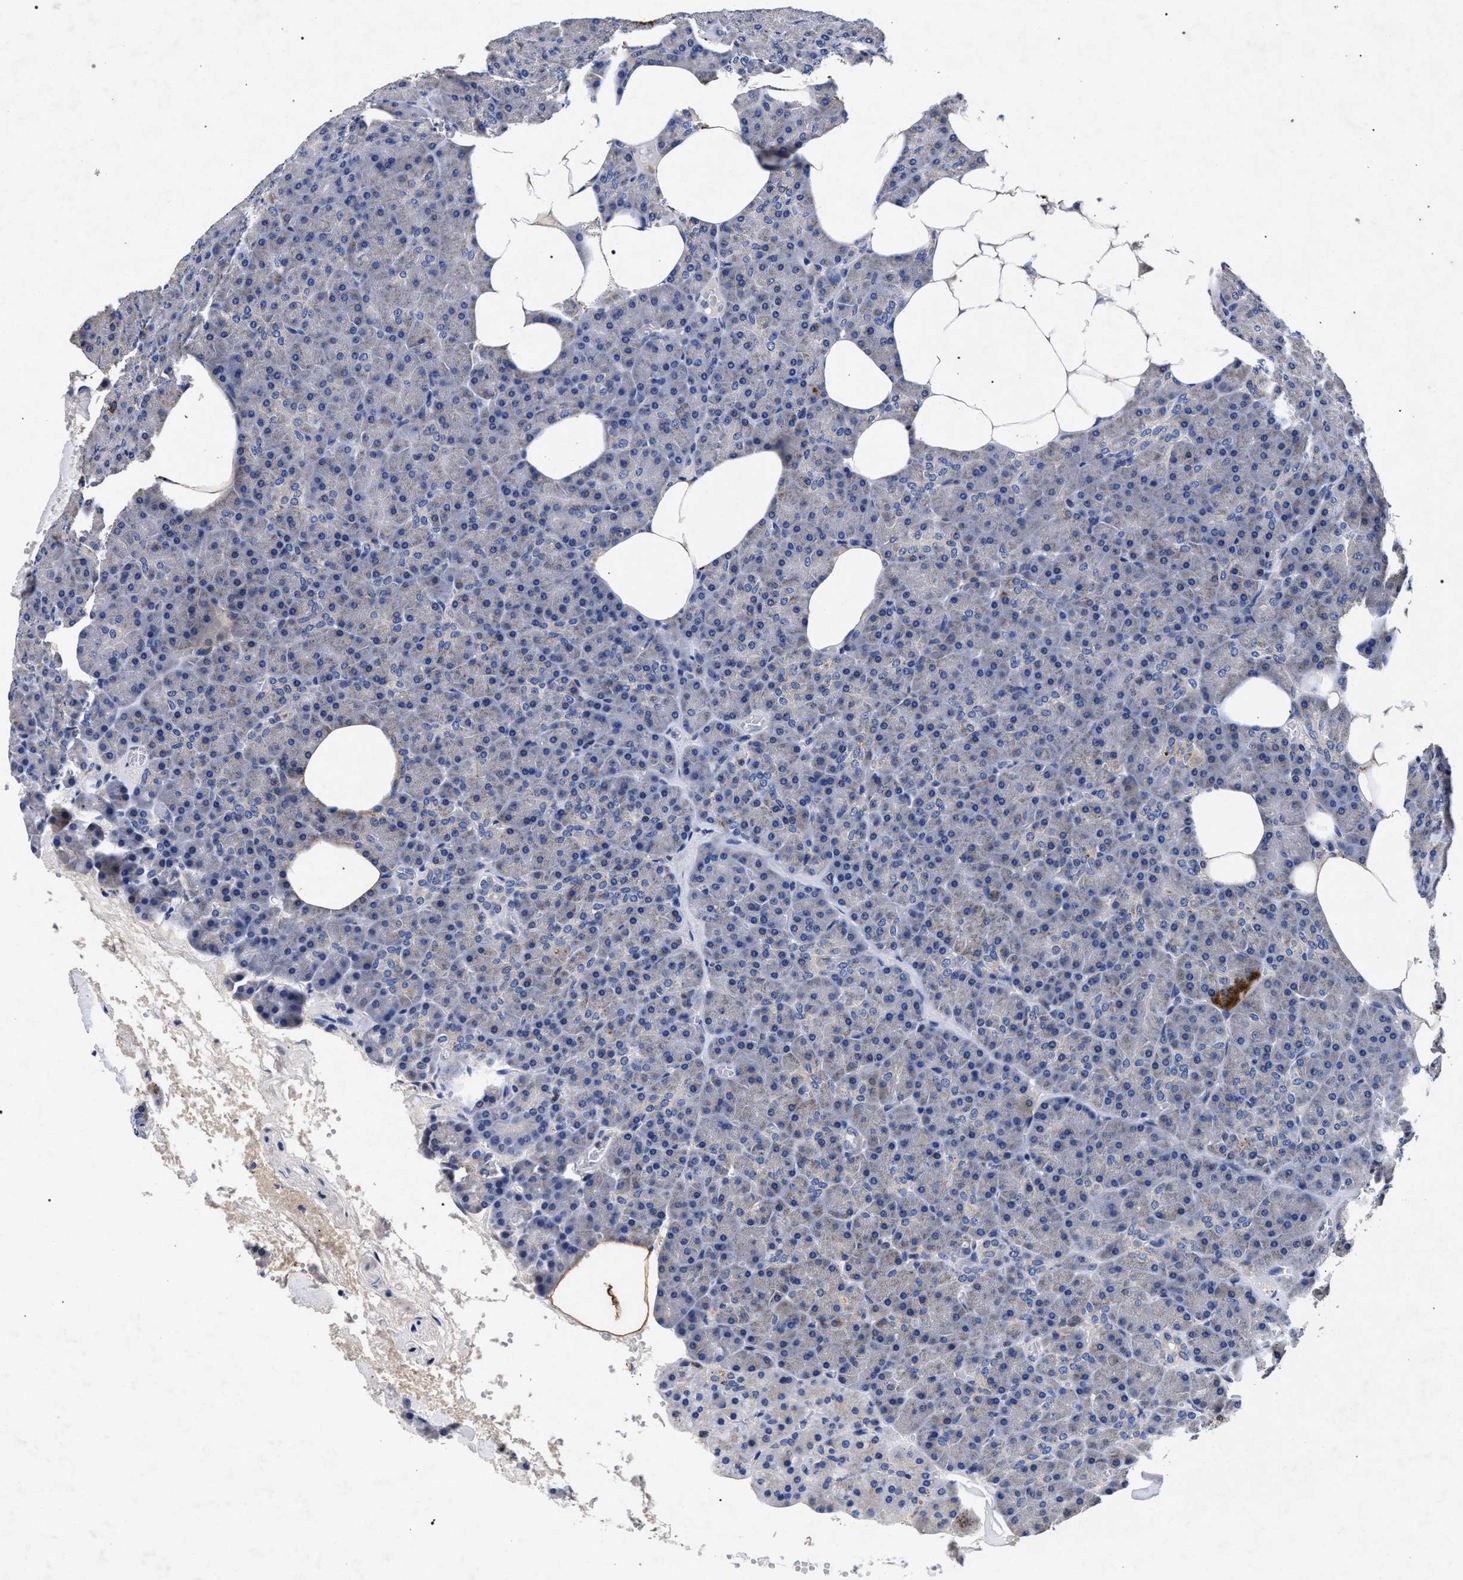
{"staining": {"intensity": "moderate", "quantity": "<25%", "location": "cytoplasmic/membranous"}, "tissue": "pancreas", "cell_type": "Exocrine glandular cells", "image_type": "normal", "snomed": [{"axis": "morphology", "description": "Normal tissue, NOS"}, {"axis": "morphology", "description": "Carcinoid, malignant, NOS"}, {"axis": "topography", "description": "Pancreas"}], "caption": "Normal pancreas displays moderate cytoplasmic/membranous expression in approximately <25% of exocrine glandular cells, visualized by immunohistochemistry.", "gene": "HSD17B14", "patient": {"sex": "female", "age": 35}}